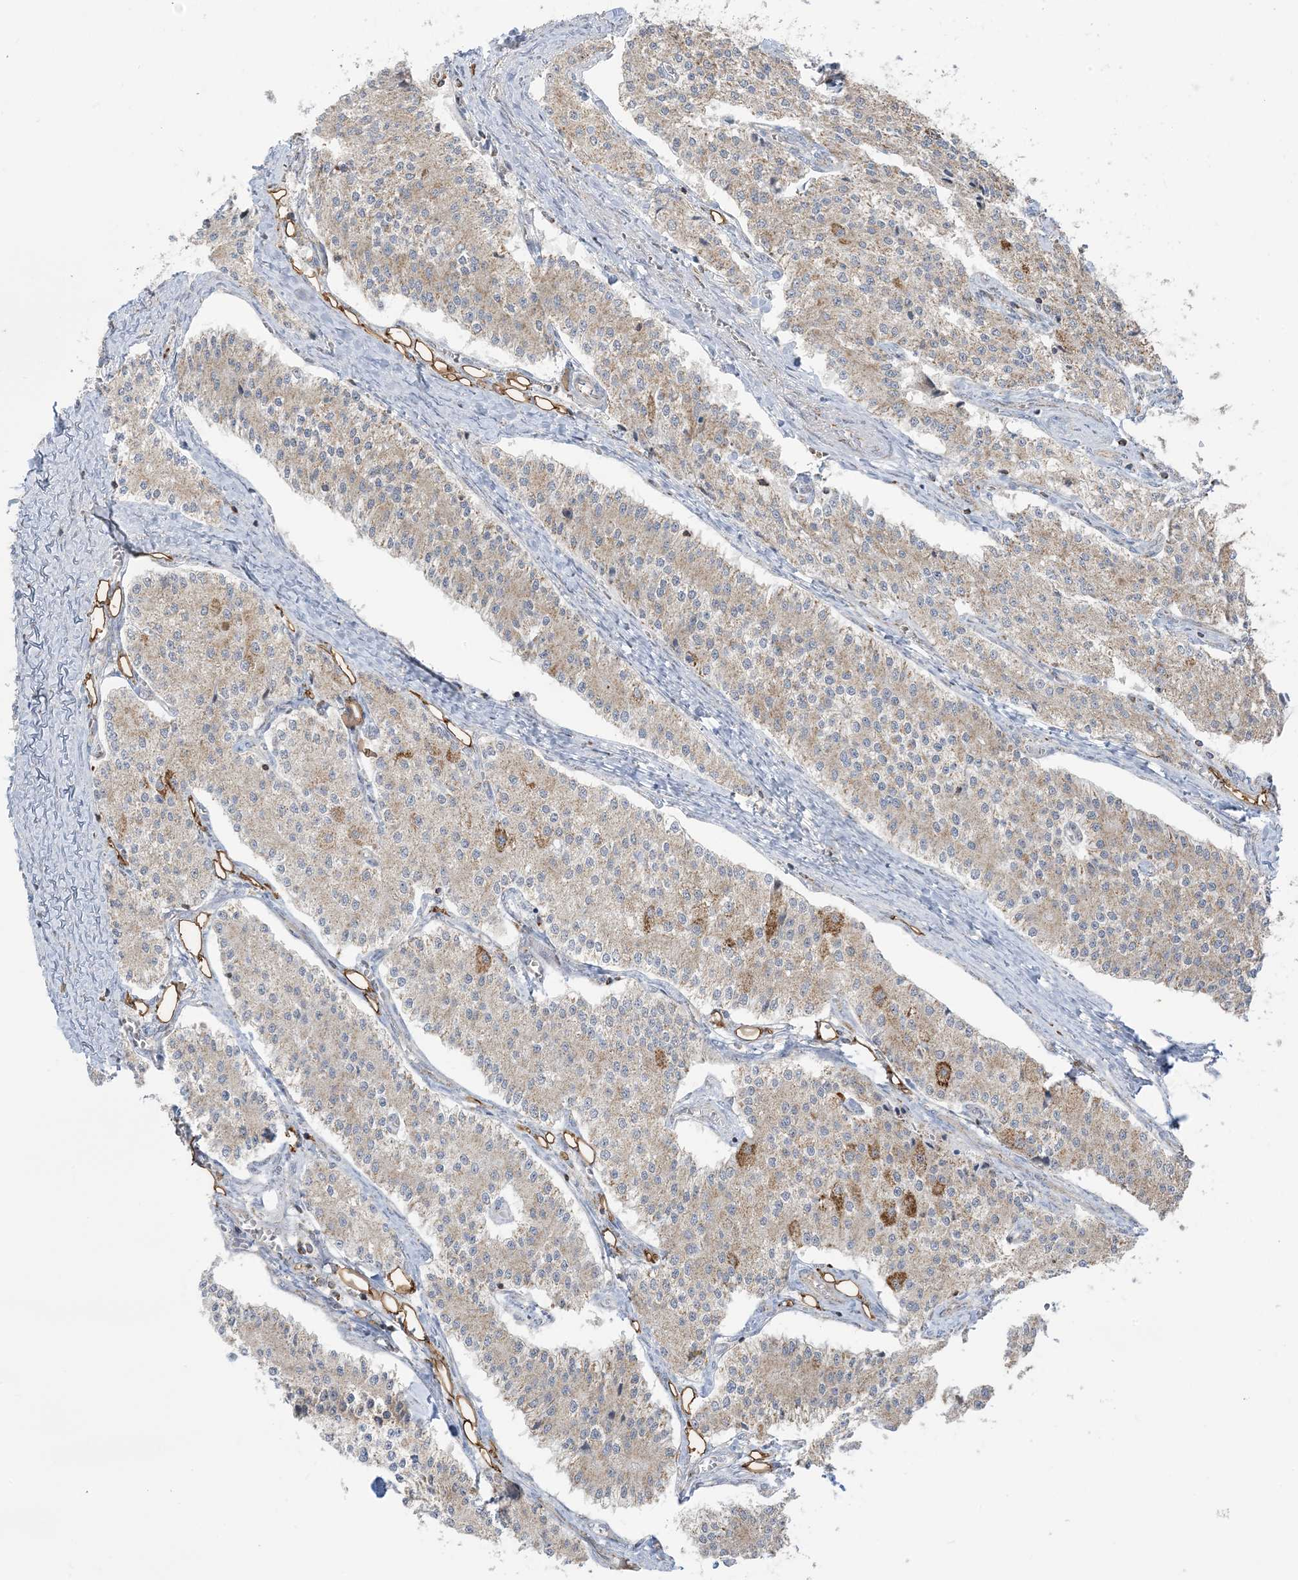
{"staining": {"intensity": "weak", "quantity": ">75%", "location": "cytoplasmic/membranous"}, "tissue": "carcinoid", "cell_type": "Tumor cells", "image_type": "cancer", "snomed": [{"axis": "morphology", "description": "Carcinoid, malignant, NOS"}, {"axis": "topography", "description": "Colon"}], "caption": "A histopathology image of human carcinoid (malignant) stained for a protein shows weak cytoplasmic/membranous brown staining in tumor cells.", "gene": "MAPKBP1", "patient": {"sex": "female", "age": 52}}